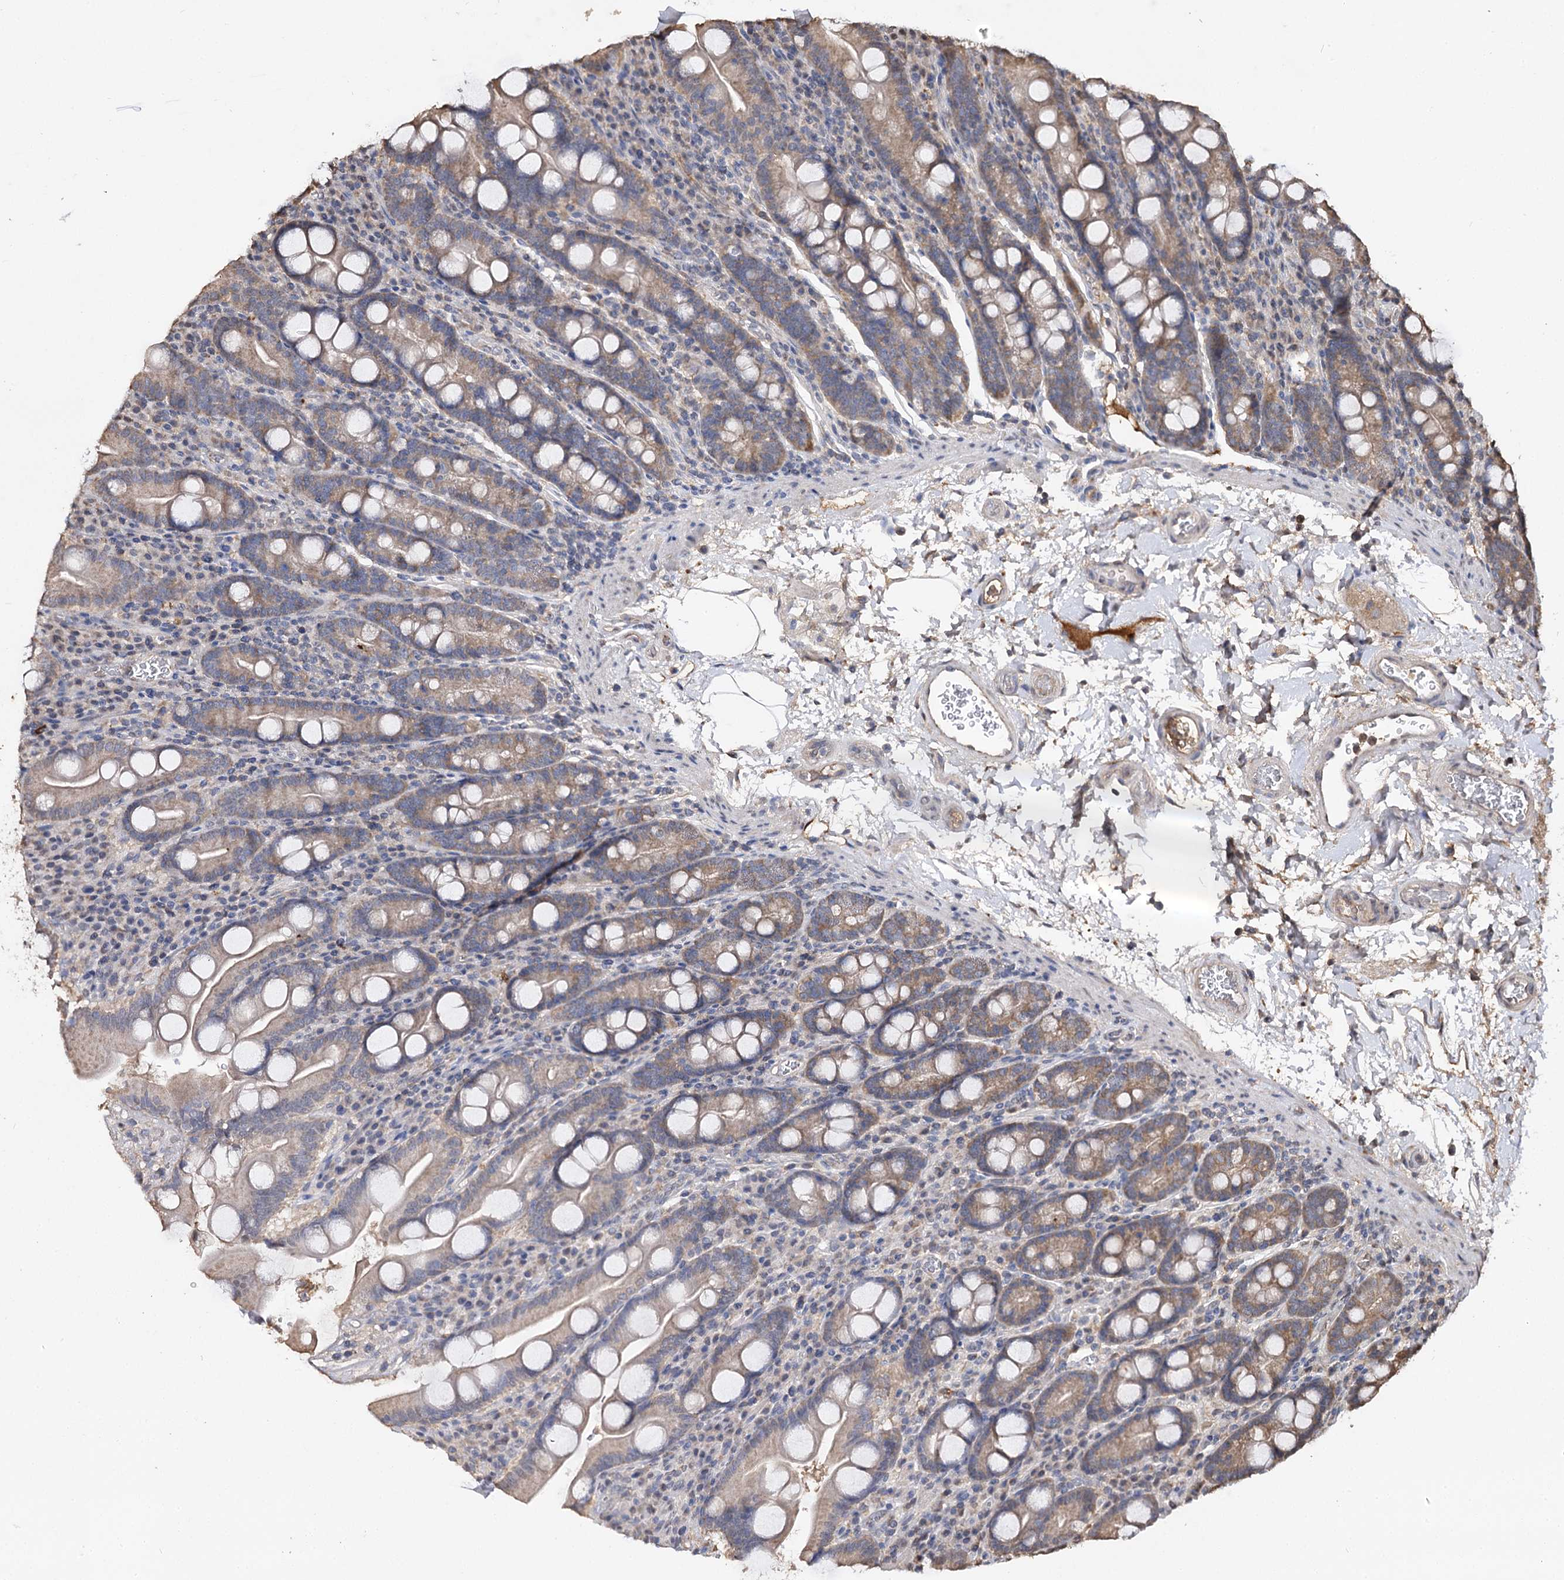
{"staining": {"intensity": "moderate", "quantity": "25%-75%", "location": "cytoplasmic/membranous"}, "tissue": "duodenum", "cell_type": "Glandular cells", "image_type": "normal", "snomed": [{"axis": "morphology", "description": "Normal tissue, NOS"}, {"axis": "topography", "description": "Duodenum"}], "caption": "Protein staining of normal duodenum reveals moderate cytoplasmic/membranous positivity in approximately 25%-75% of glandular cells.", "gene": "ARL13A", "patient": {"sex": "male", "age": 35}}